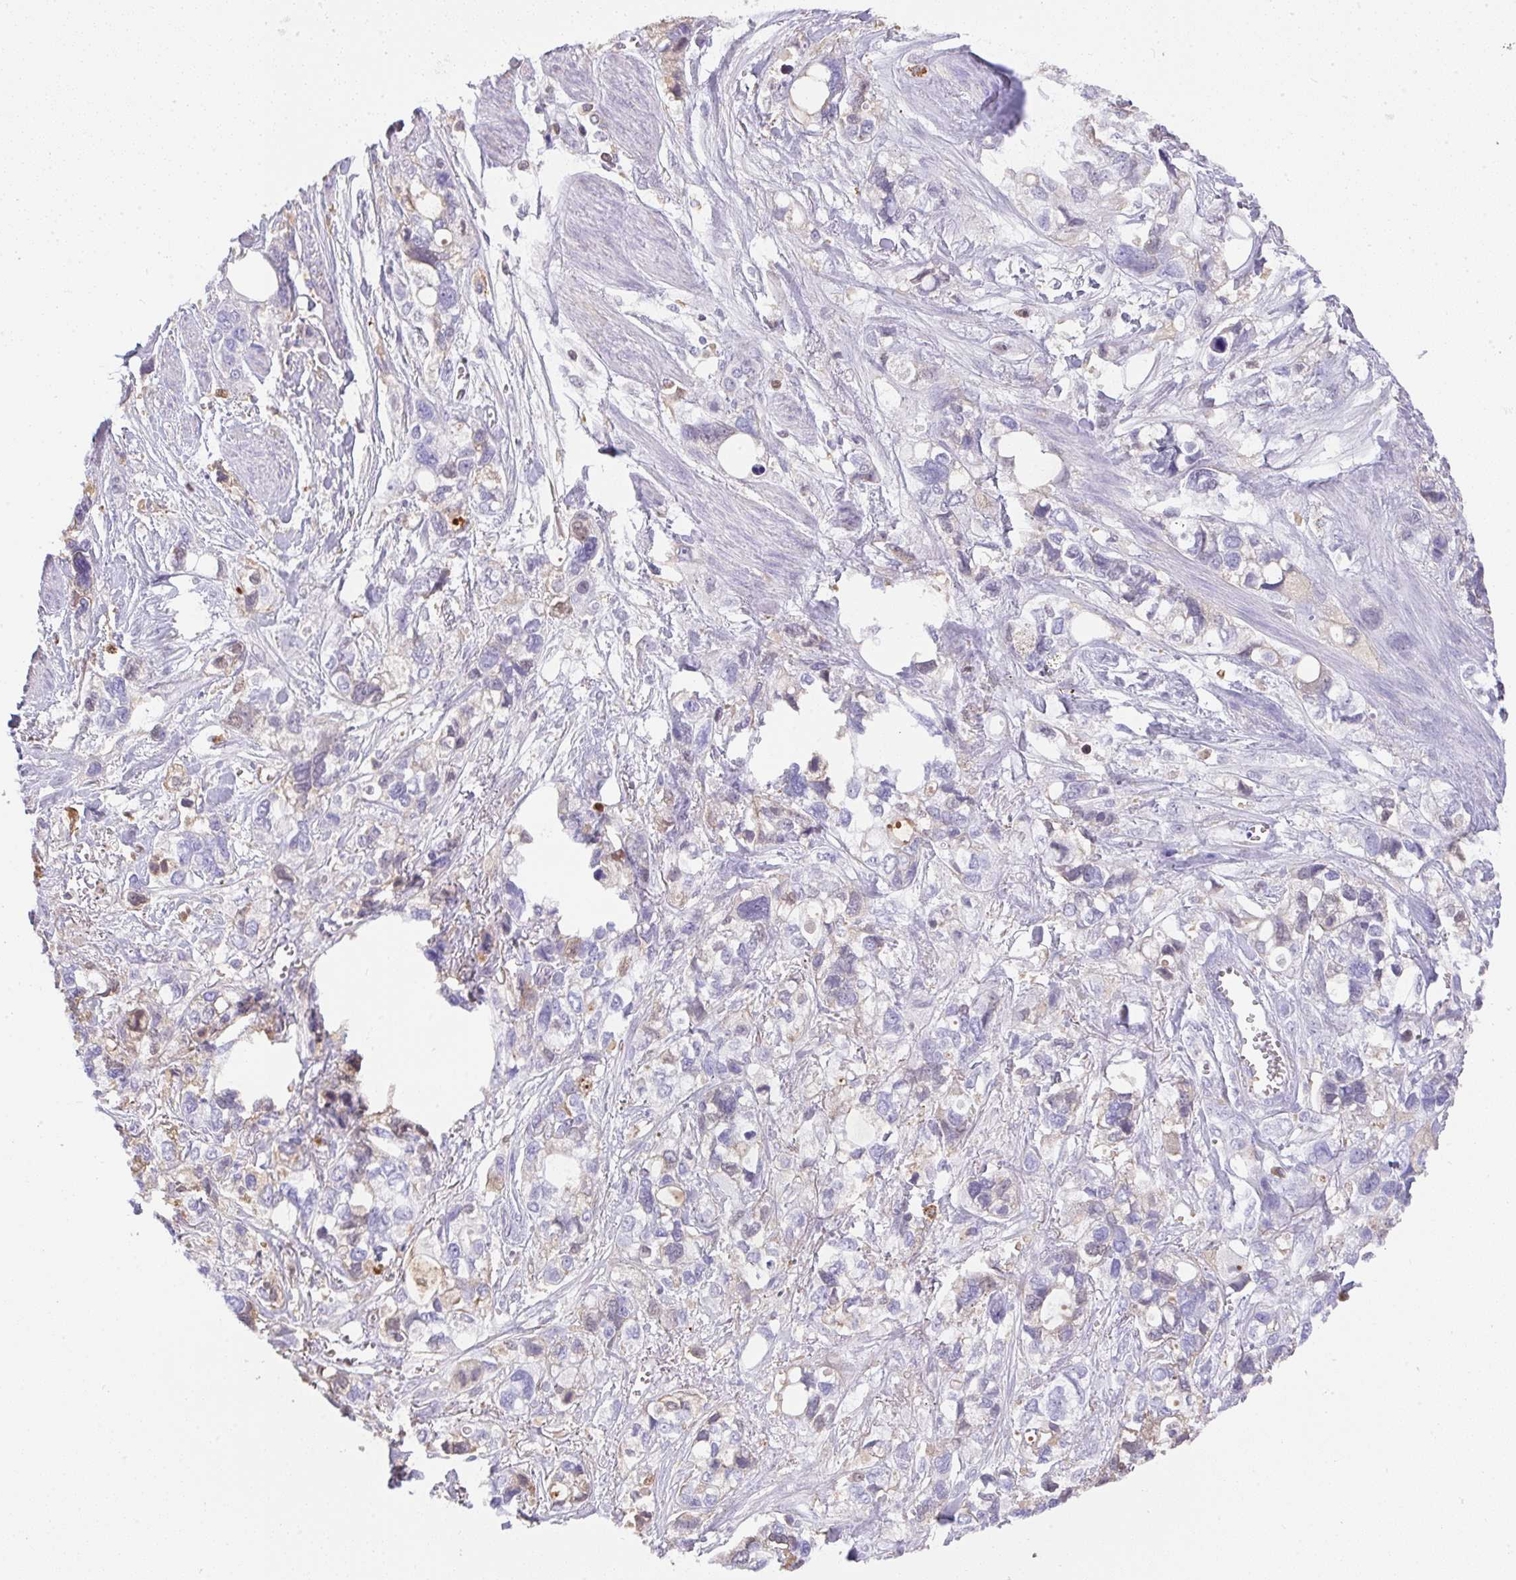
{"staining": {"intensity": "negative", "quantity": "none", "location": "none"}, "tissue": "stomach cancer", "cell_type": "Tumor cells", "image_type": "cancer", "snomed": [{"axis": "morphology", "description": "Adenocarcinoma, NOS"}, {"axis": "topography", "description": "Stomach, upper"}], "caption": "Stomach cancer (adenocarcinoma) was stained to show a protein in brown. There is no significant positivity in tumor cells.", "gene": "SMYD5", "patient": {"sex": "female", "age": 81}}